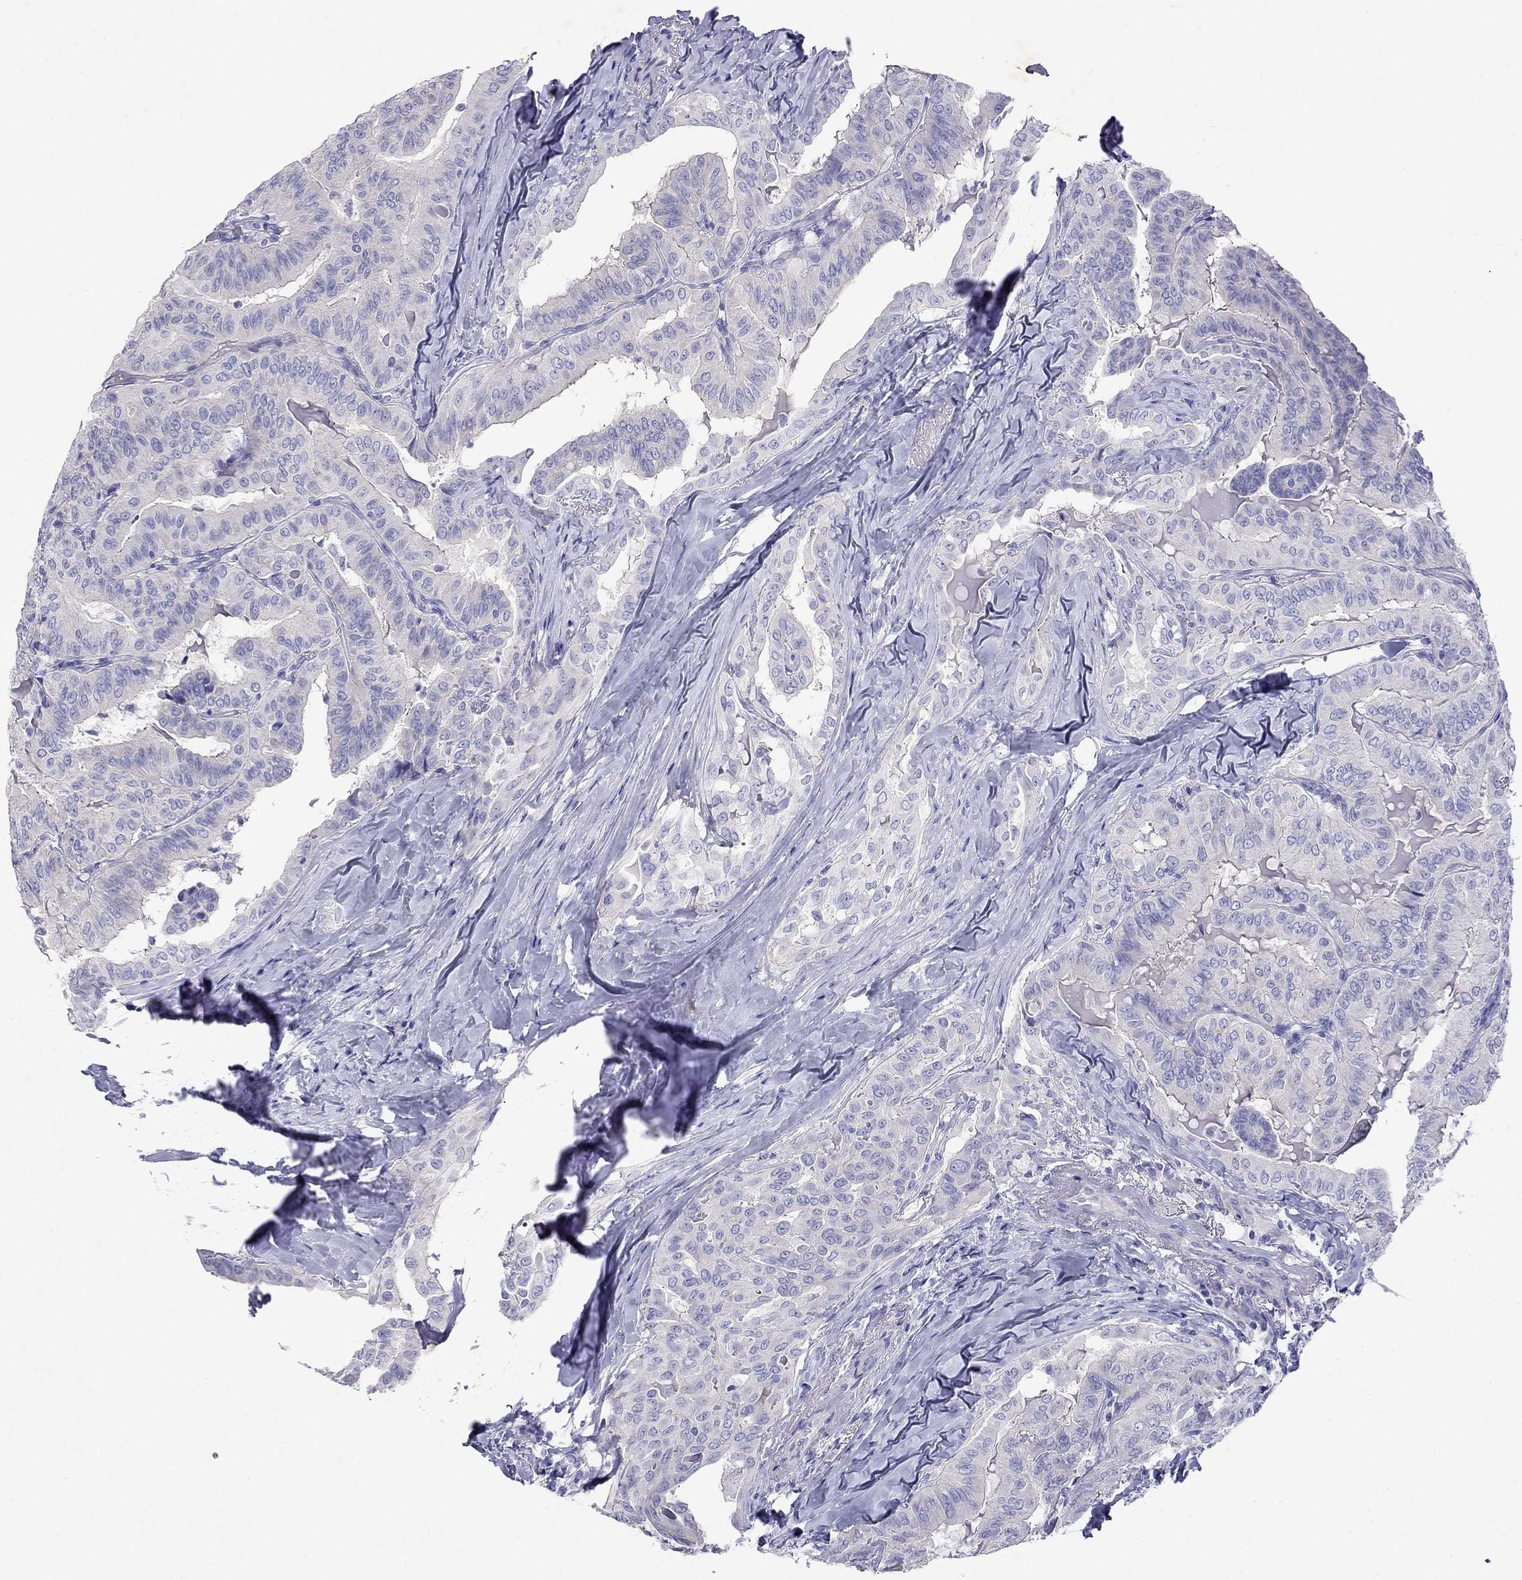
{"staining": {"intensity": "negative", "quantity": "none", "location": "none"}, "tissue": "thyroid cancer", "cell_type": "Tumor cells", "image_type": "cancer", "snomed": [{"axis": "morphology", "description": "Papillary adenocarcinoma, NOS"}, {"axis": "topography", "description": "Thyroid gland"}], "caption": "Immunohistochemistry photomicrograph of neoplastic tissue: thyroid papillary adenocarcinoma stained with DAB reveals no significant protein expression in tumor cells.", "gene": "GNAT3", "patient": {"sex": "female", "age": 68}}